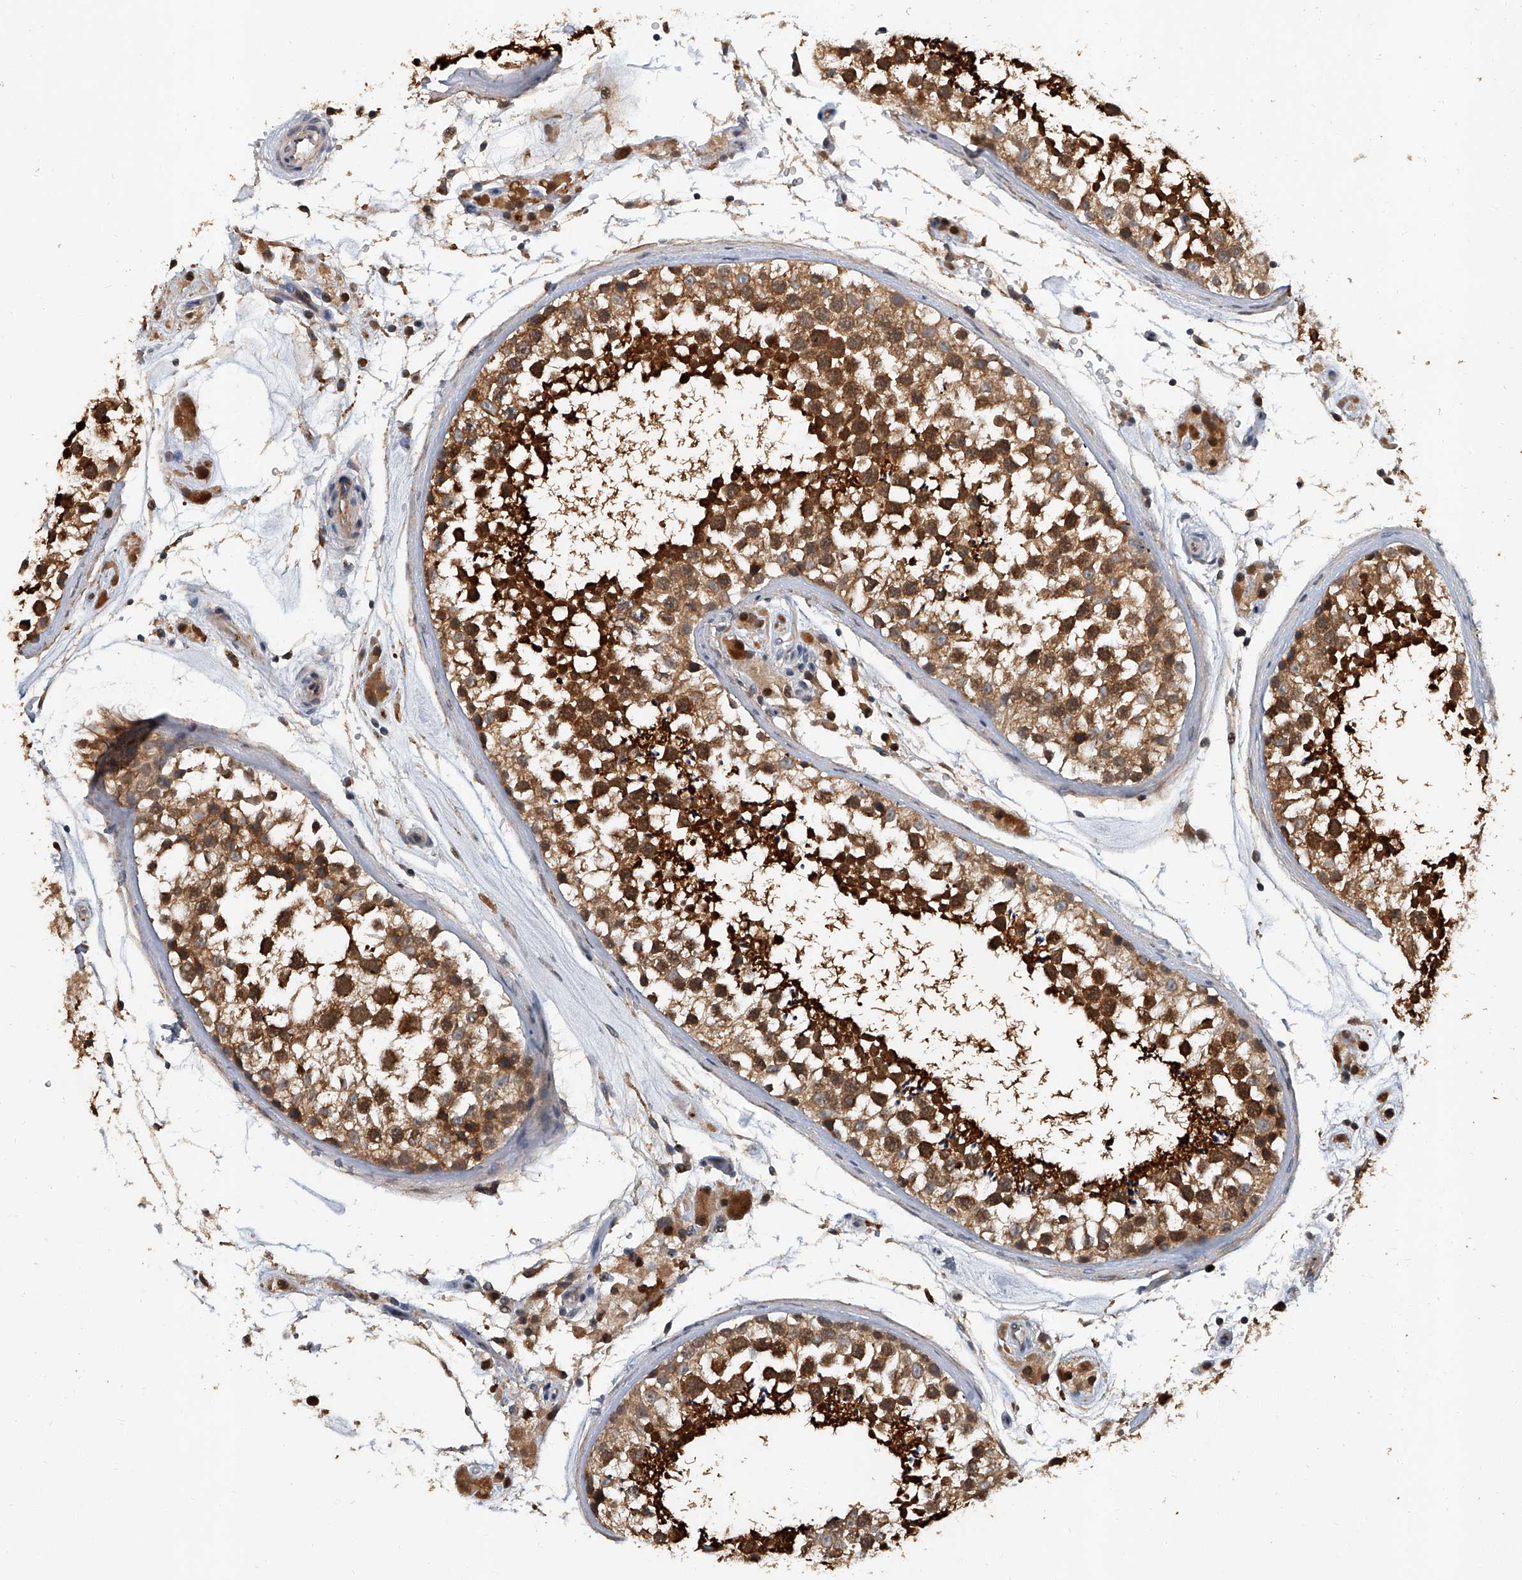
{"staining": {"intensity": "strong", "quantity": "25%-75%", "location": "cytoplasmic/membranous"}, "tissue": "testis", "cell_type": "Cells in seminiferous ducts", "image_type": "normal", "snomed": [{"axis": "morphology", "description": "Normal tissue, NOS"}, {"axis": "topography", "description": "Testis"}], "caption": "This histopathology image shows immunohistochemistry staining of normal testis, with high strong cytoplasmic/membranous positivity in approximately 25%-75% of cells in seminiferous ducts.", "gene": "JAG2", "patient": {"sex": "male", "age": 46}}